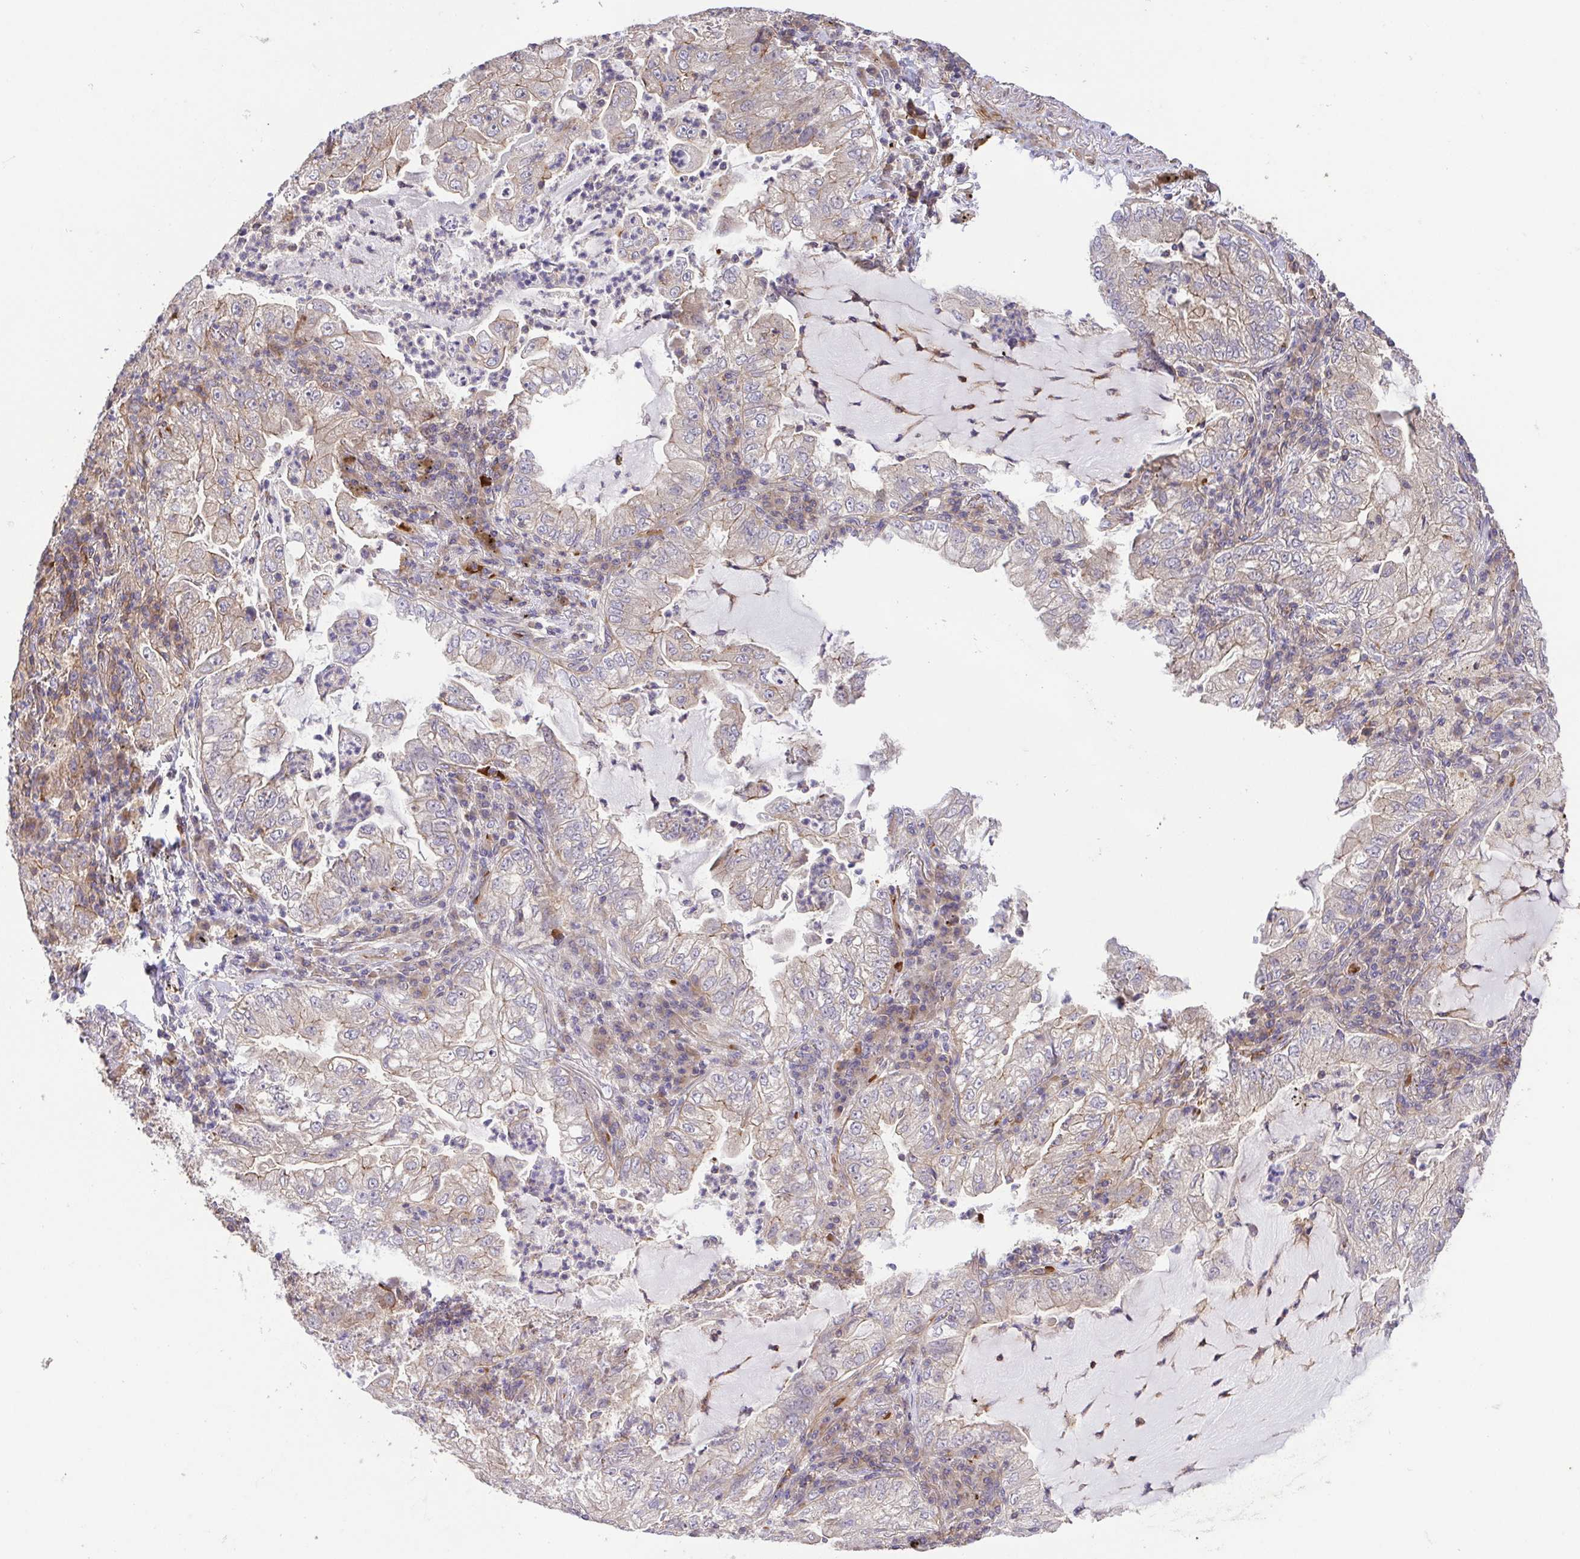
{"staining": {"intensity": "weak", "quantity": "<25%", "location": "cytoplasmic/membranous"}, "tissue": "lung cancer", "cell_type": "Tumor cells", "image_type": "cancer", "snomed": [{"axis": "morphology", "description": "Adenocarcinoma, NOS"}, {"axis": "topography", "description": "Lung"}], "caption": "The micrograph displays no significant expression in tumor cells of lung cancer (adenocarcinoma).", "gene": "IDE", "patient": {"sex": "female", "age": 73}}